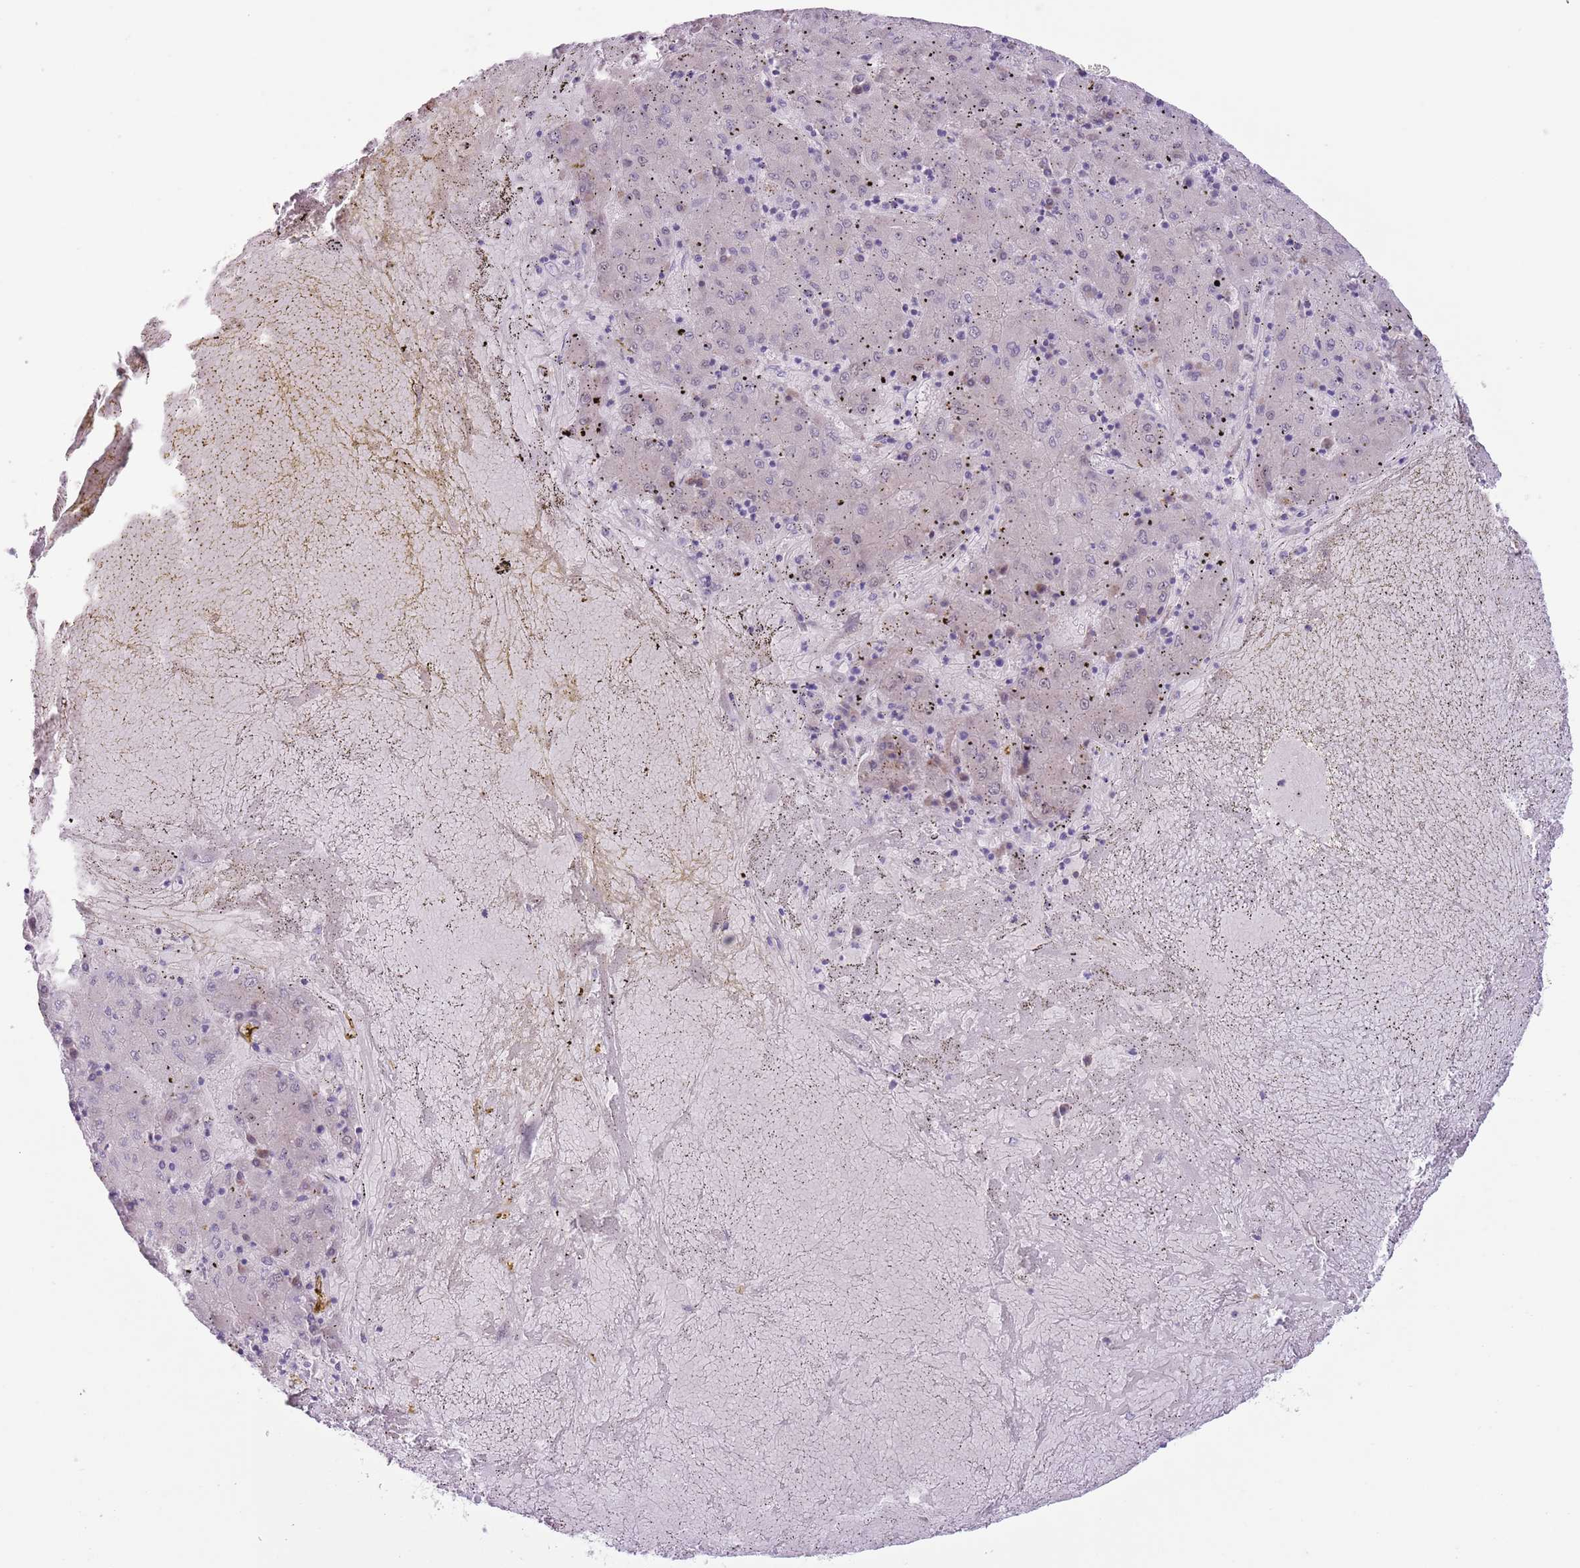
{"staining": {"intensity": "negative", "quantity": "none", "location": "none"}, "tissue": "liver cancer", "cell_type": "Tumor cells", "image_type": "cancer", "snomed": [{"axis": "morphology", "description": "Carcinoma, Hepatocellular, NOS"}, {"axis": "topography", "description": "Liver"}], "caption": "DAB immunohistochemical staining of liver hepatocellular carcinoma shows no significant expression in tumor cells.", "gene": "COPE", "patient": {"sex": "male", "age": 72}}